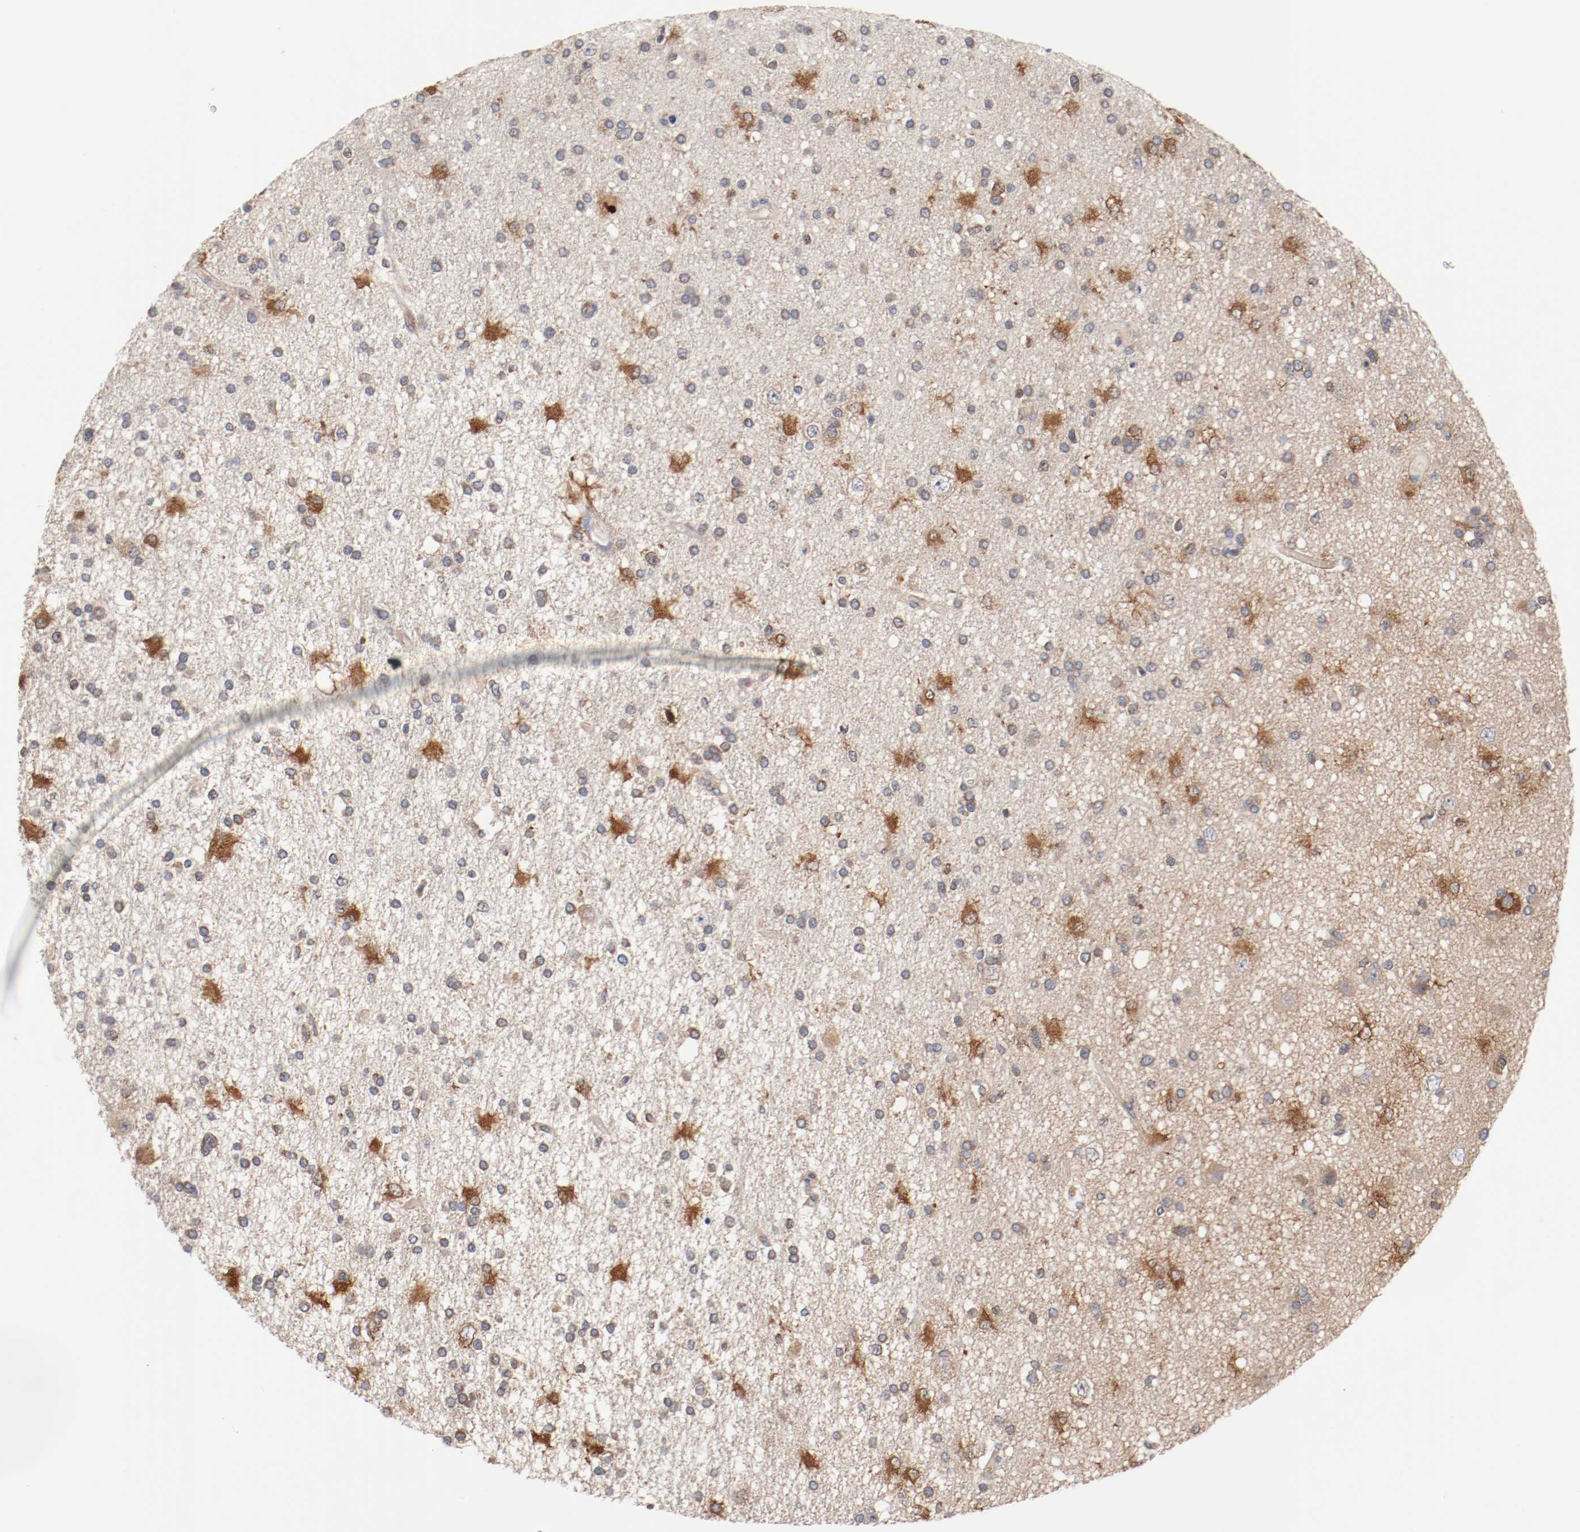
{"staining": {"intensity": "moderate", "quantity": "25%-75%", "location": "cytoplasmic/membranous"}, "tissue": "glioma", "cell_type": "Tumor cells", "image_type": "cancer", "snomed": [{"axis": "morphology", "description": "Glioma, malignant, High grade"}, {"axis": "topography", "description": "Brain"}], "caption": "Immunohistochemical staining of human glioma demonstrates medium levels of moderate cytoplasmic/membranous protein staining in approximately 25%-75% of tumor cells.", "gene": "RNASE11", "patient": {"sex": "male", "age": 33}}